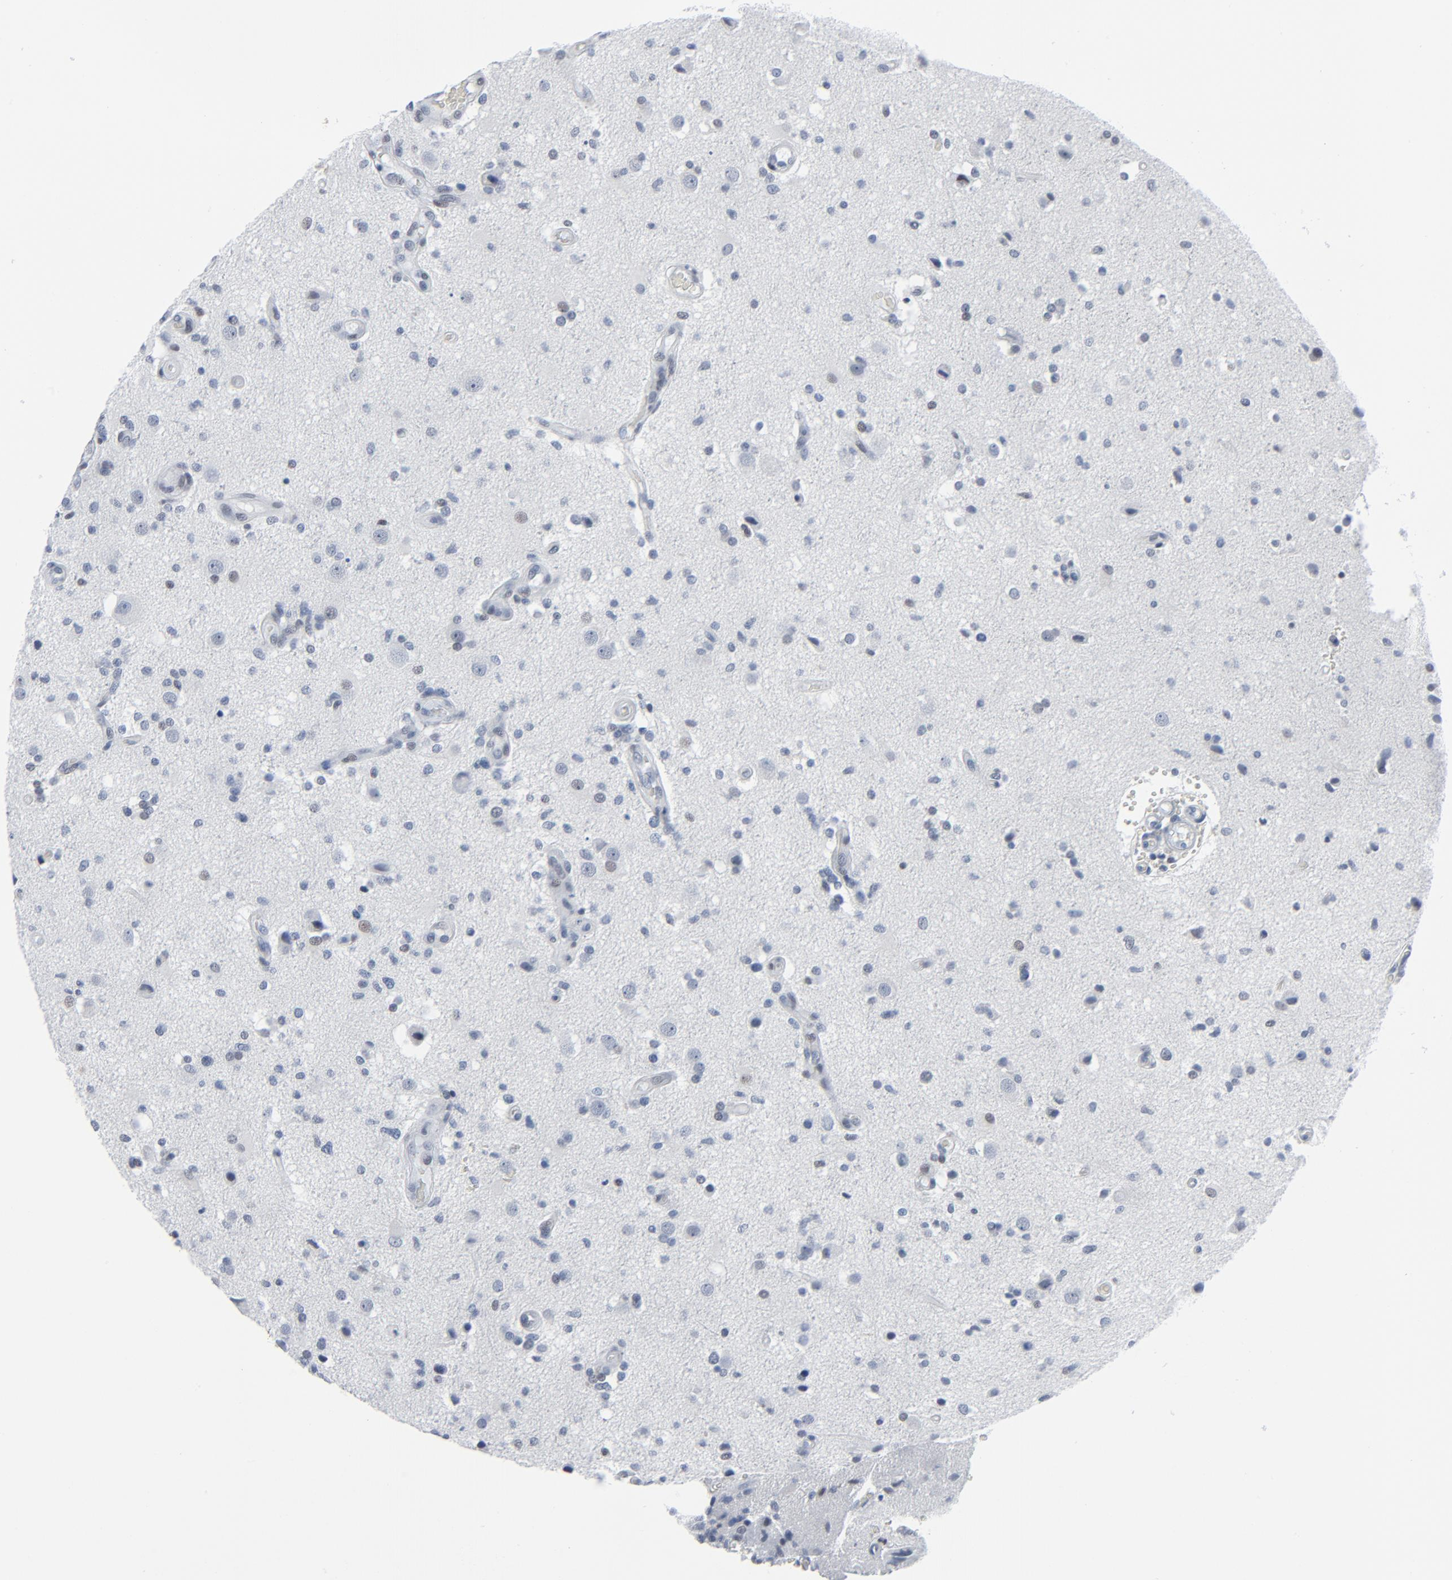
{"staining": {"intensity": "weak", "quantity": "<25%", "location": "nuclear"}, "tissue": "glioma", "cell_type": "Tumor cells", "image_type": "cancer", "snomed": [{"axis": "morphology", "description": "Normal tissue, NOS"}, {"axis": "morphology", "description": "Glioma, malignant, High grade"}, {"axis": "topography", "description": "Cerebral cortex"}], "caption": "An immunohistochemistry image of malignant glioma (high-grade) is shown. There is no staining in tumor cells of malignant glioma (high-grade).", "gene": "SIRT1", "patient": {"sex": "male", "age": 75}}